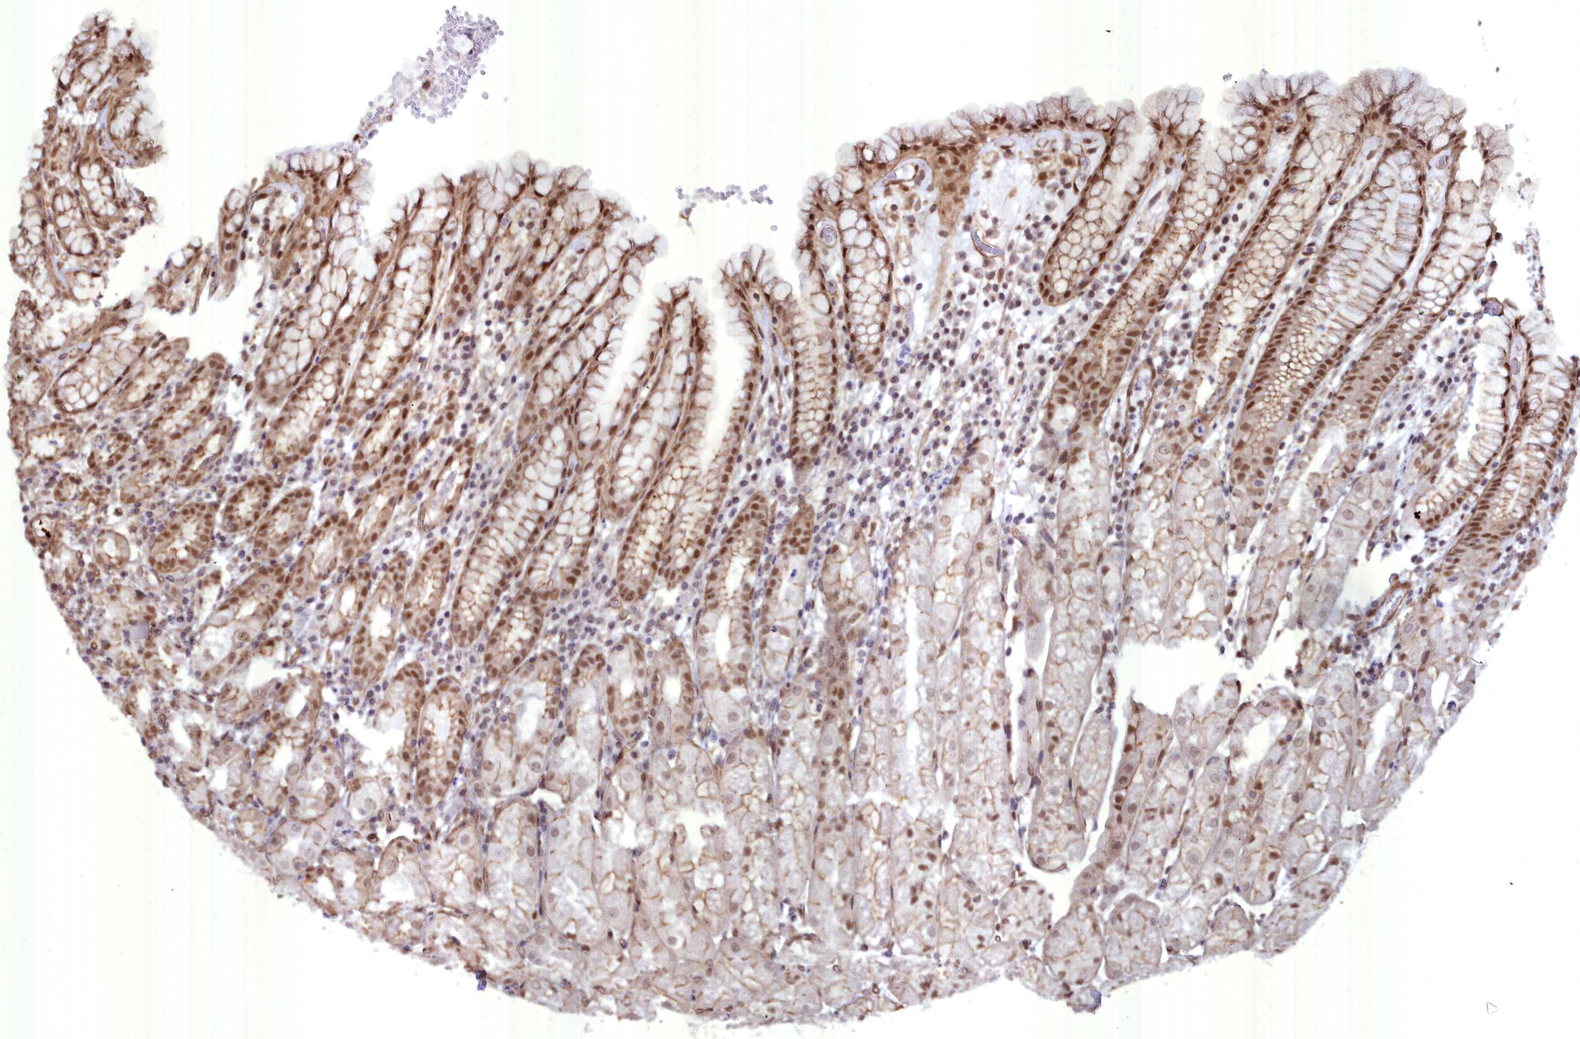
{"staining": {"intensity": "moderate", "quantity": ">75%", "location": "cytoplasmic/membranous,nuclear"}, "tissue": "stomach", "cell_type": "Glandular cells", "image_type": "normal", "snomed": [{"axis": "morphology", "description": "Normal tissue, NOS"}, {"axis": "topography", "description": "Stomach, upper"}], "caption": "IHC histopathology image of benign human stomach stained for a protein (brown), which reveals medium levels of moderate cytoplasmic/membranous,nuclear positivity in about >75% of glandular cells.", "gene": "YJU2", "patient": {"sex": "male", "age": 52}}